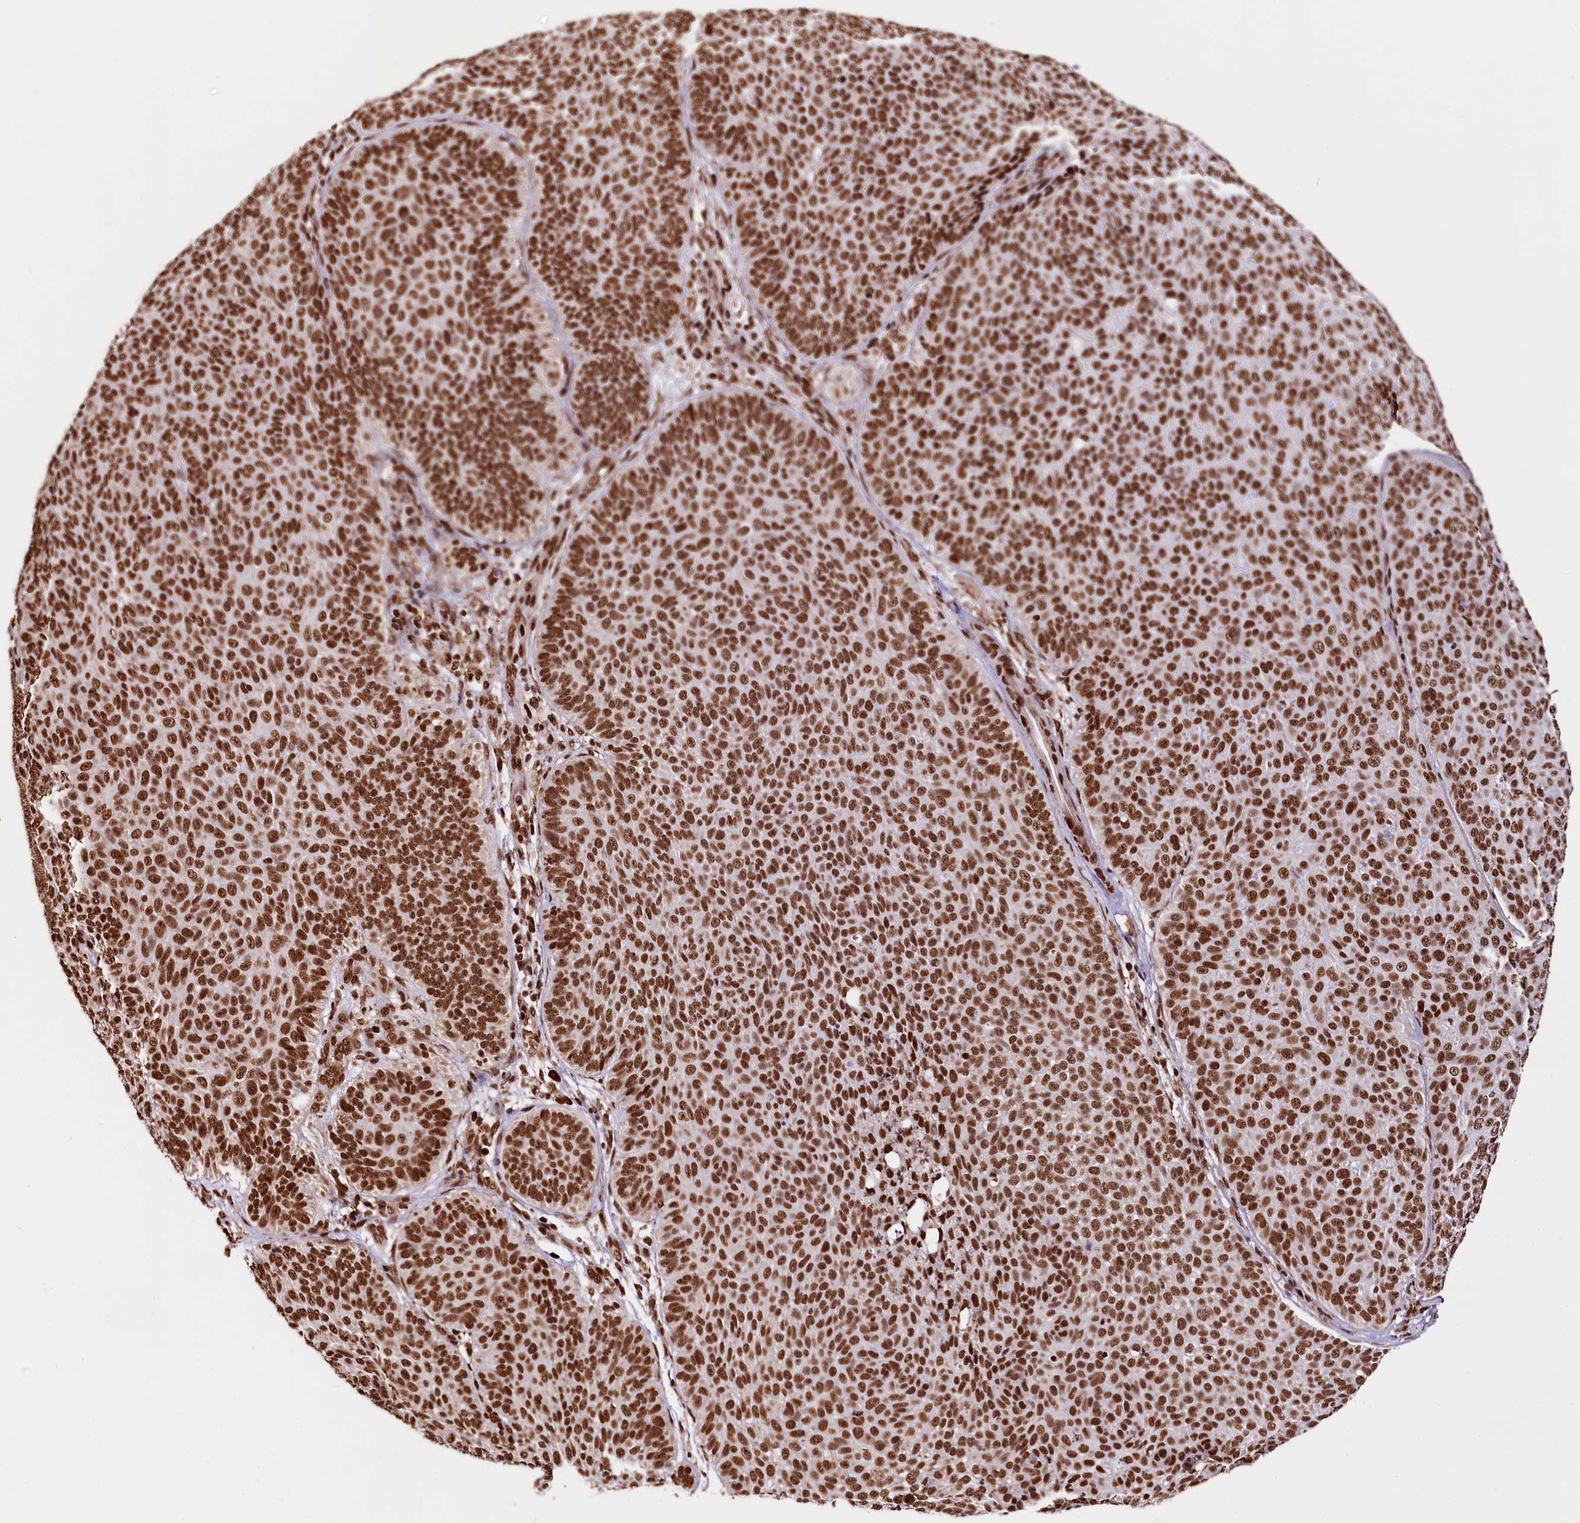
{"staining": {"intensity": "strong", "quantity": ">75%", "location": "nuclear"}, "tissue": "skin cancer", "cell_type": "Tumor cells", "image_type": "cancer", "snomed": [{"axis": "morphology", "description": "Basal cell carcinoma"}, {"axis": "topography", "description": "Skin"}], "caption": "A histopathology image of skin cancer stained for a protein shows strong nuclear brown staining in tumor cells.", "gene": "PDS5B", "patient": {"sex": "male", "age": 85}}